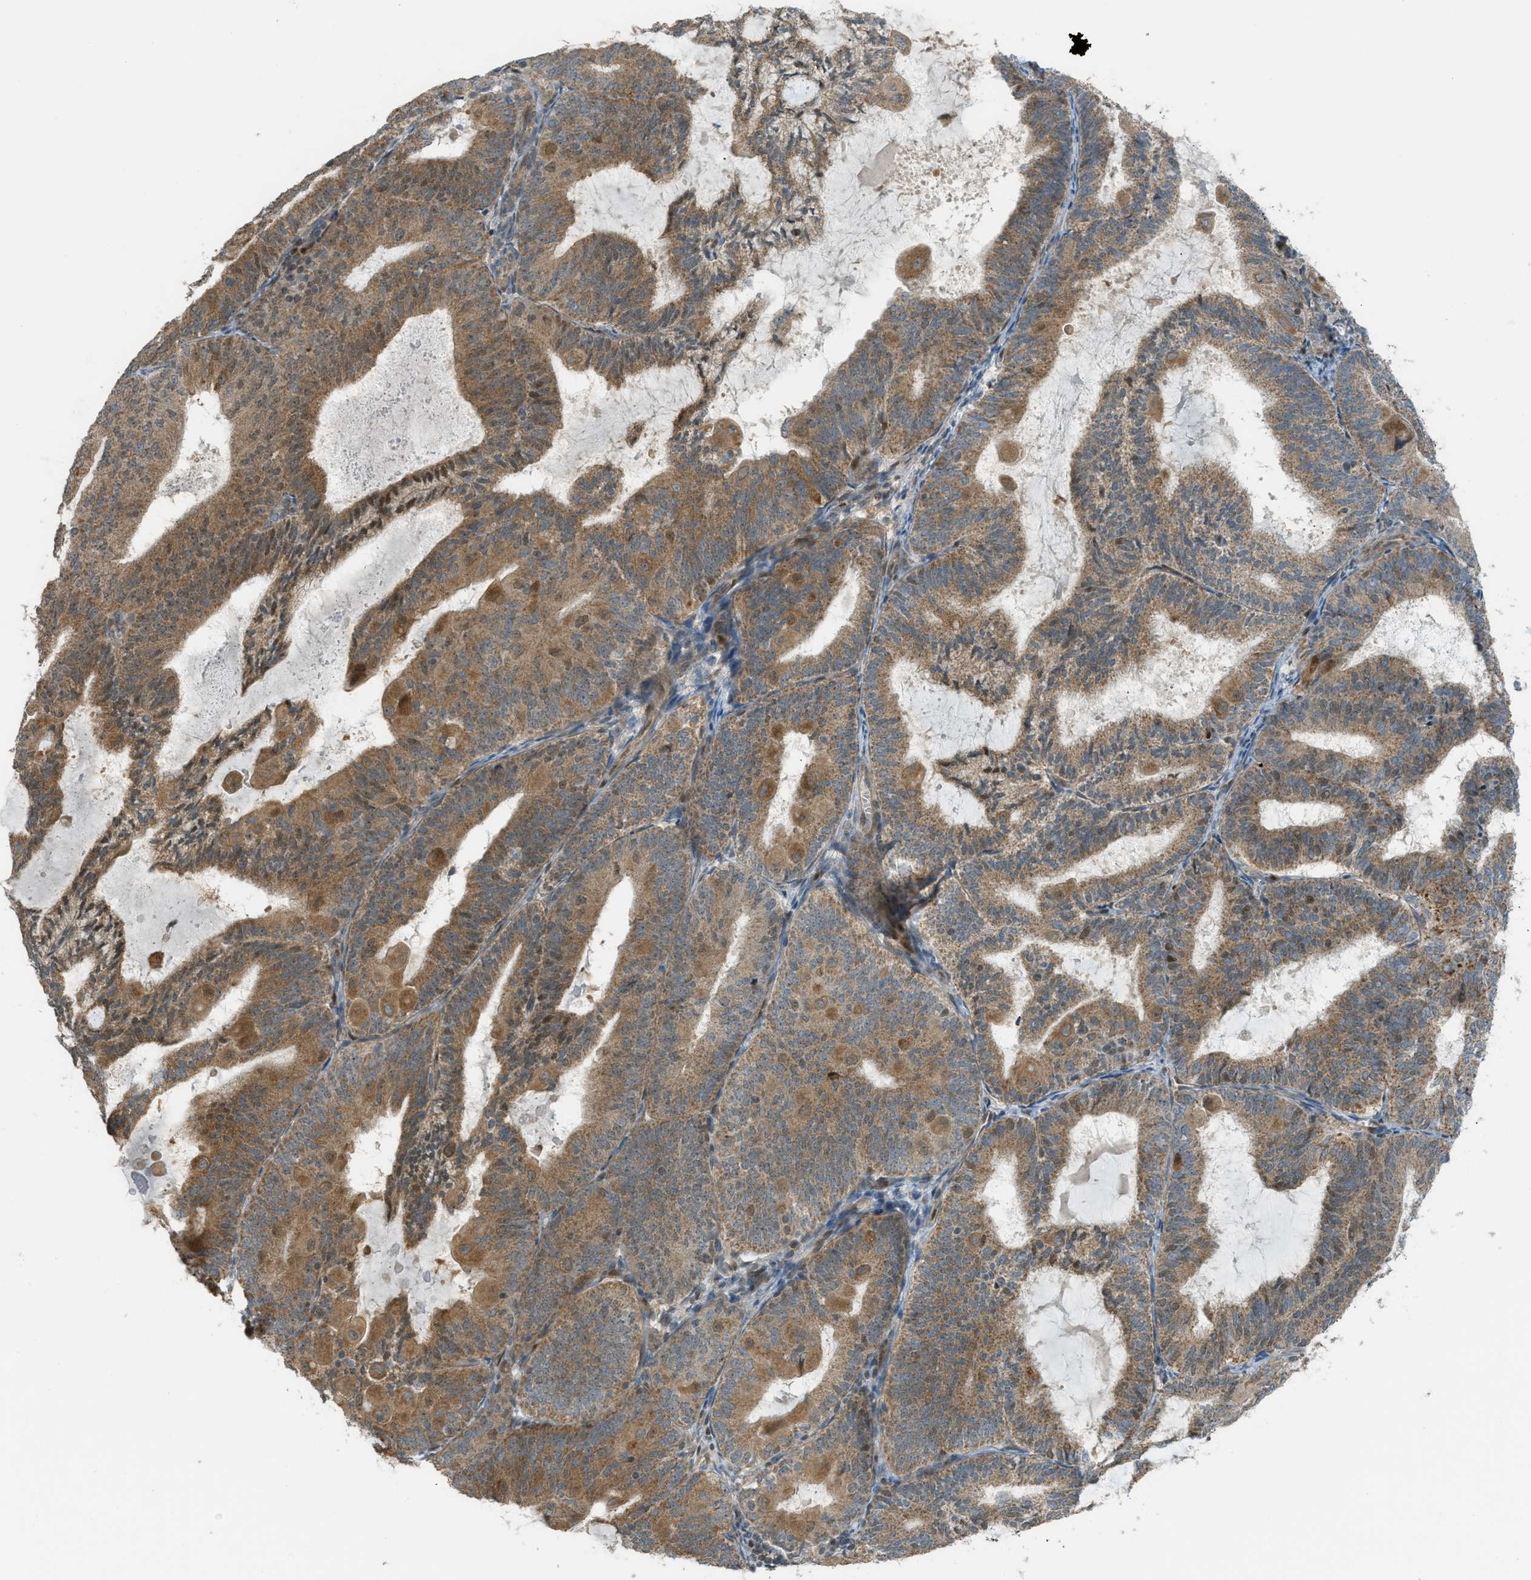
{"staining": {"intensity": "moderate", "quantity": ">75%", "location": "cytoplasmic/membranous,nuclear"}, "tissue": "endometrial cancer", "cell_type": "Tumor cells", "image_type": "cancer", "snomed": [{"axis": "morphology", "description": "Adenocarcinoma, NOS"}, {"axis": "topography", "description": "Endometrium"}], "caption": "Human adenocarcinoma (endometrial) stained with a brown dye exhibits moderate cytoplasmic/membranous and nuclear positive staining in approximately >75% of tumor cells.", "gene": "CCDC186", "patient": {"sex": "female", "age": 81}}